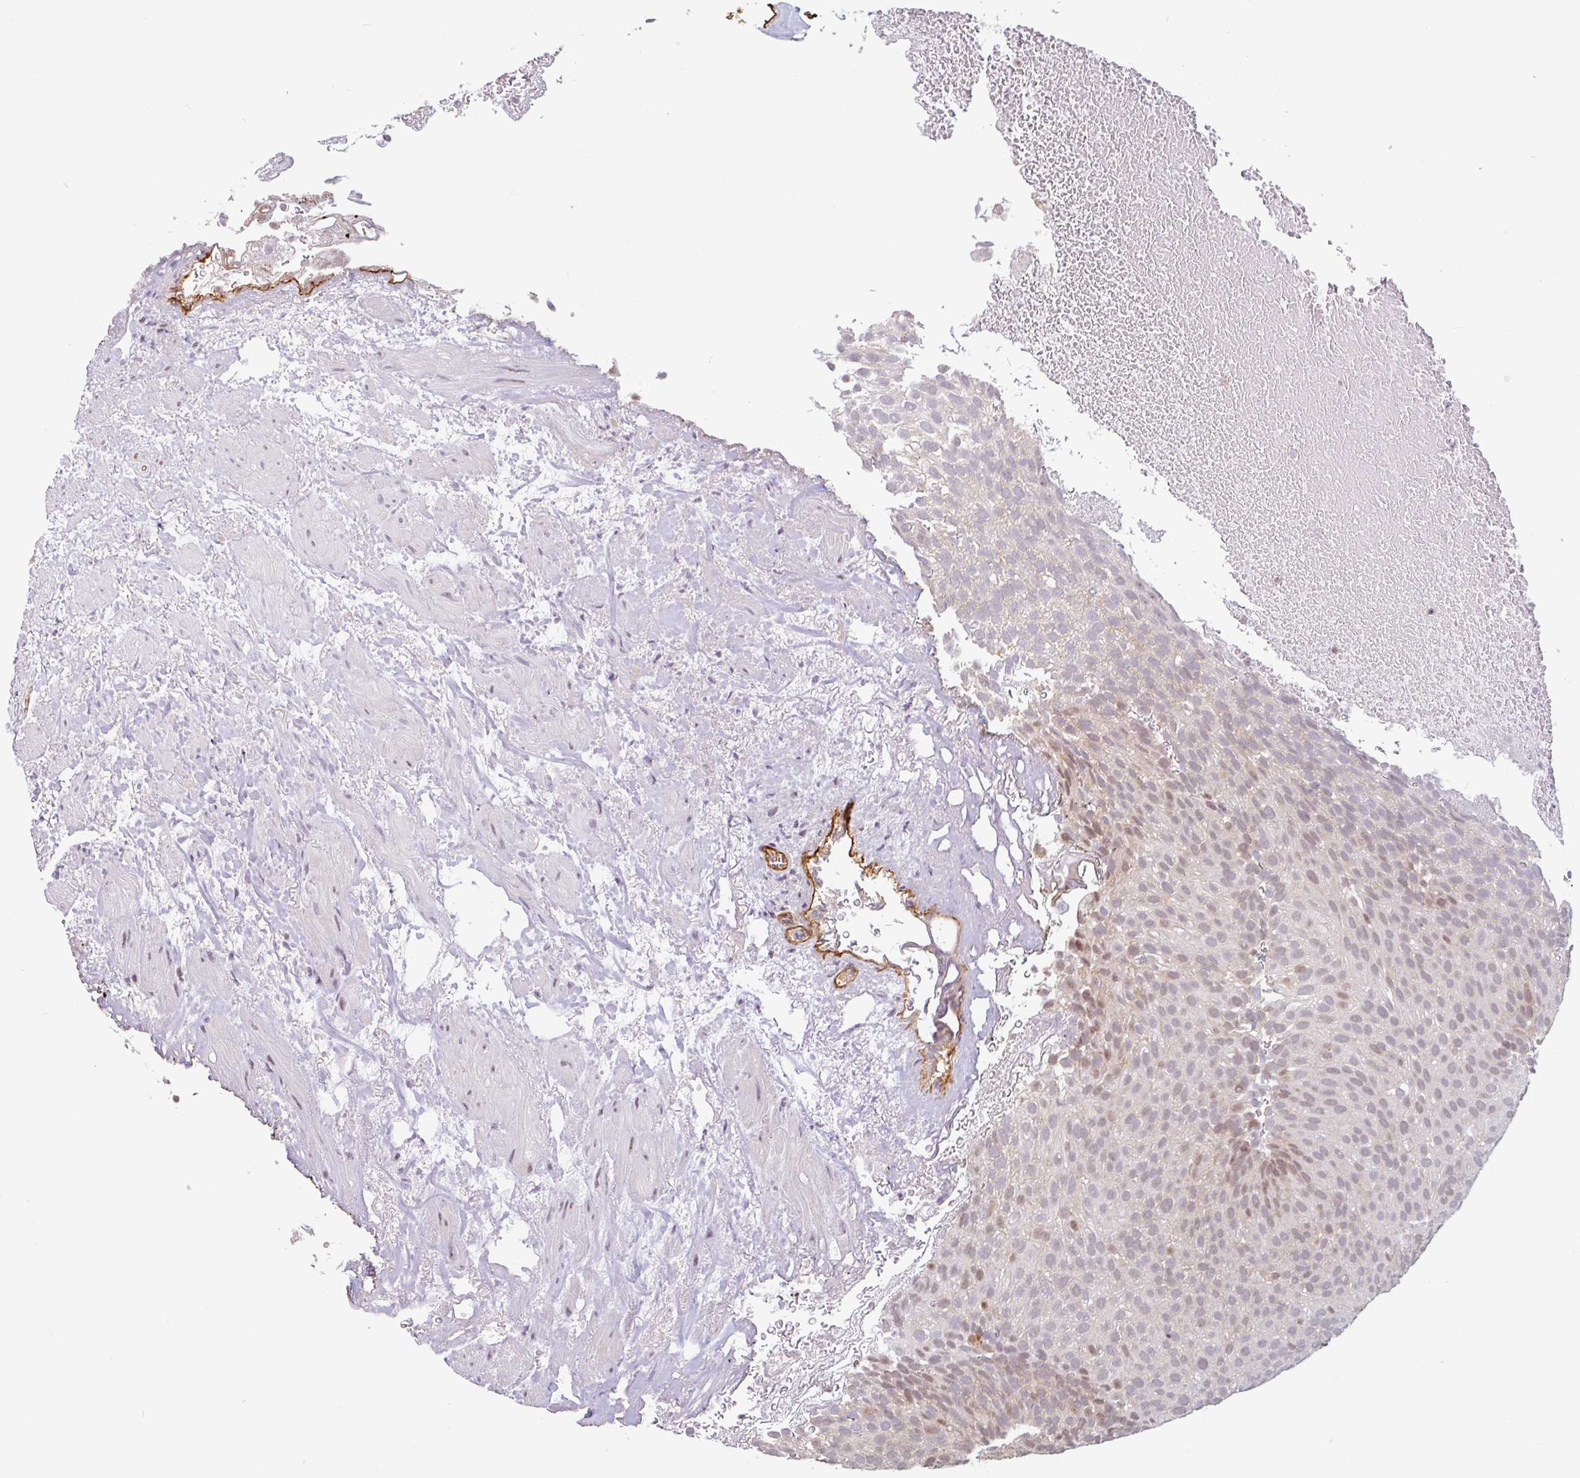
{"staining": {"intensity": "weak", "quantity": "25%-75%", "location": "nuclear"}, "tissue": "urothelial cancer", "cell_type": "Tumor cells", "image_type": "cancer", "snomed": [{"axis": "morphology", "description": "Urothelial carcinoma, Low grade"}, {"axis": "topography", "description": "Urinary bladder"}], "caption": "Approximately 25%-75% of tumor cells in human urothelial carcinoma (low-grade) exhibit weak nuclear protein staining as visualized by brown immunohistochemical staining.", "gene": "ZNF689", "patient": {"sex": "male", "age": 78}}